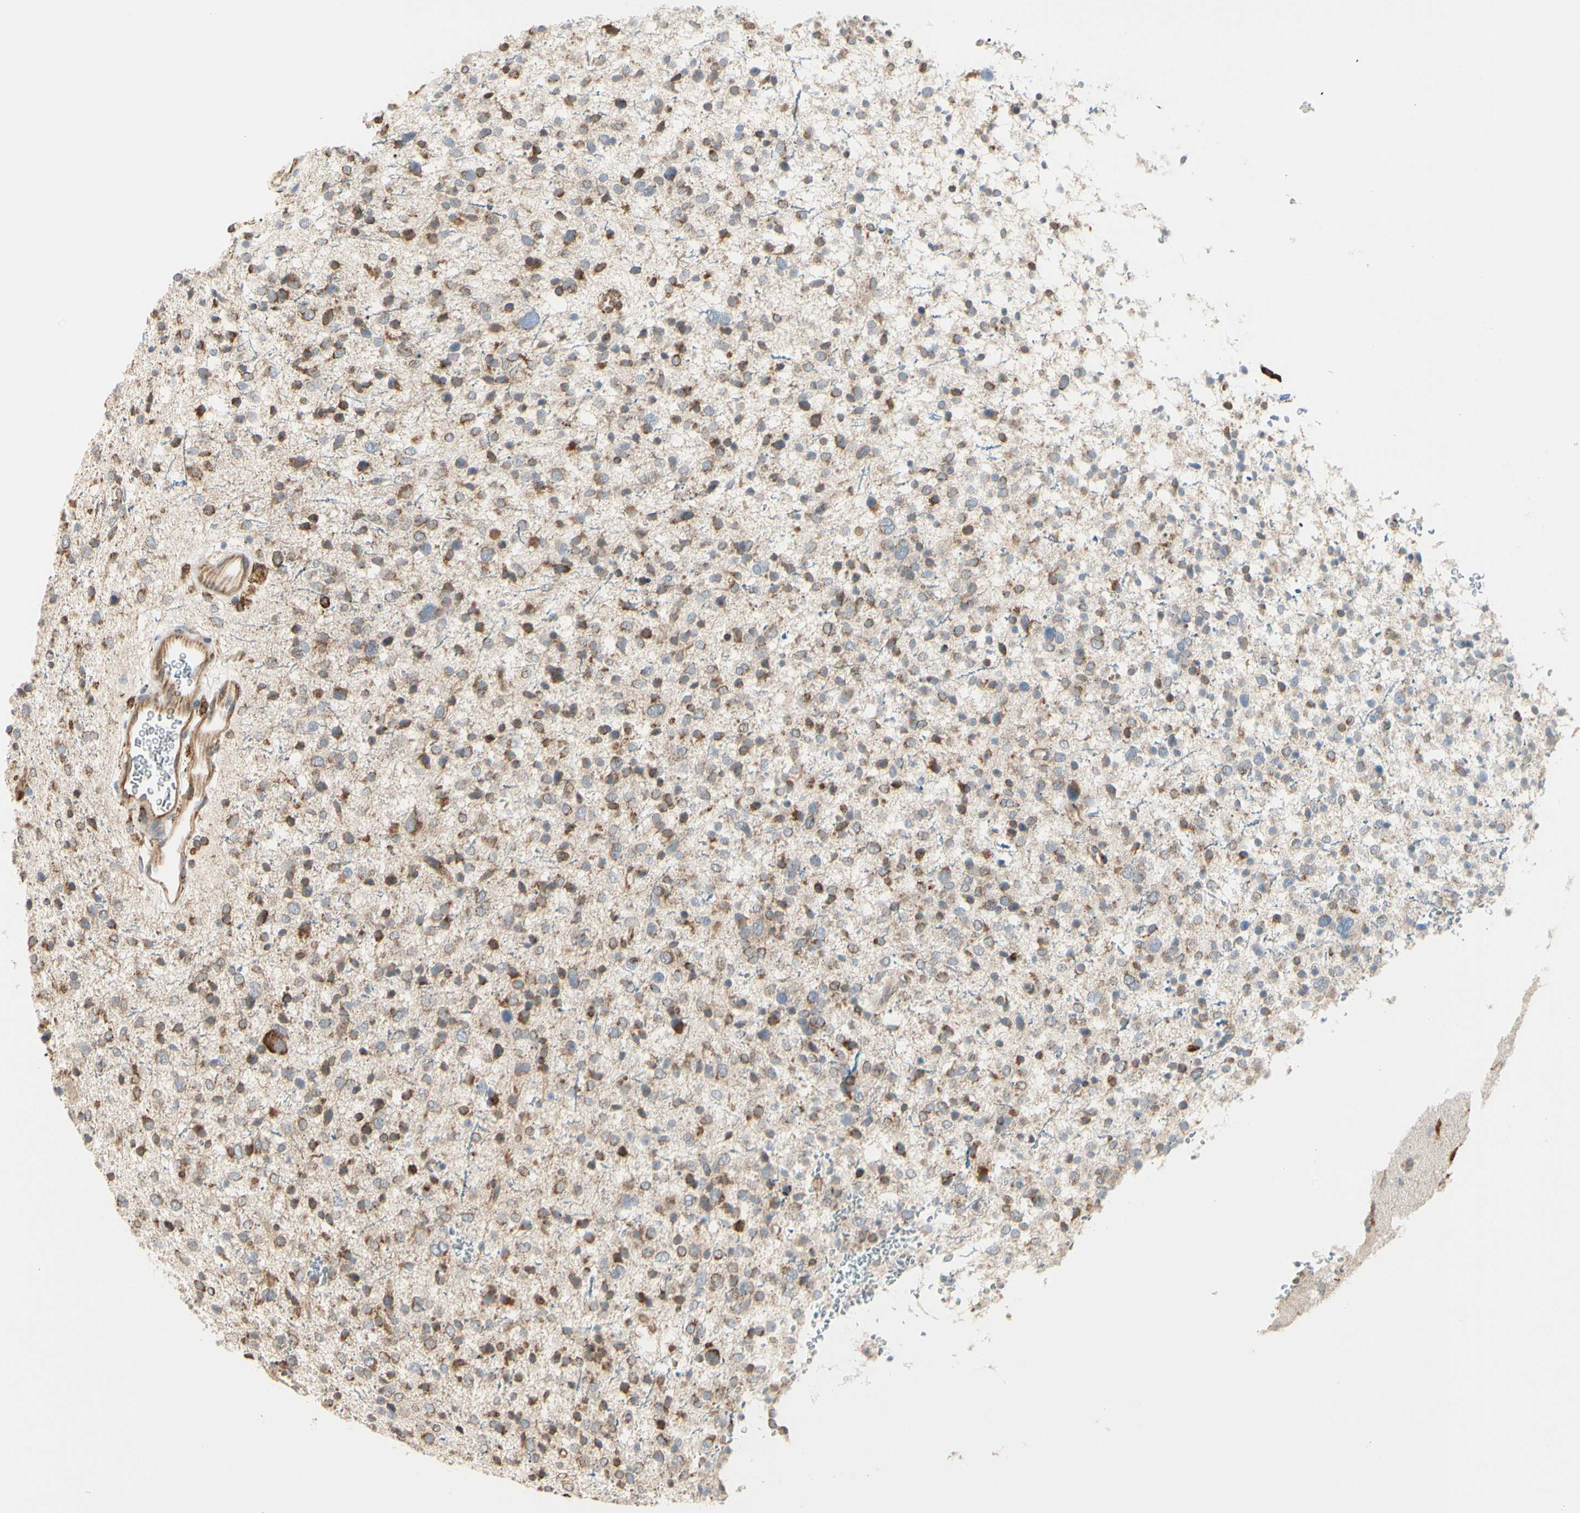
{"staining": {"intensity": "moderate", "quantity": ">75%", "location": "cytoplasmic/membranous"}, "tissue": "glioma", "cell_type": "Tumor cells", "image_type": "cancer", "snomed": [{"axis": "morphology", "description": "Glioma, malignant, Low grade"}, {"axis": "topography", "description": "Brain"}], "caption": "Malignant low-grade glioma tissue exhibits moderate cytoplasmic/membranous expression in approximately >75% of tumor cells, visualized by immunohistochemistry. (DAB = brown stain, brightfield microscopy at high magnification).", "gene": "HSP90B1", "patient": {"sex": "female", "age": 37}}